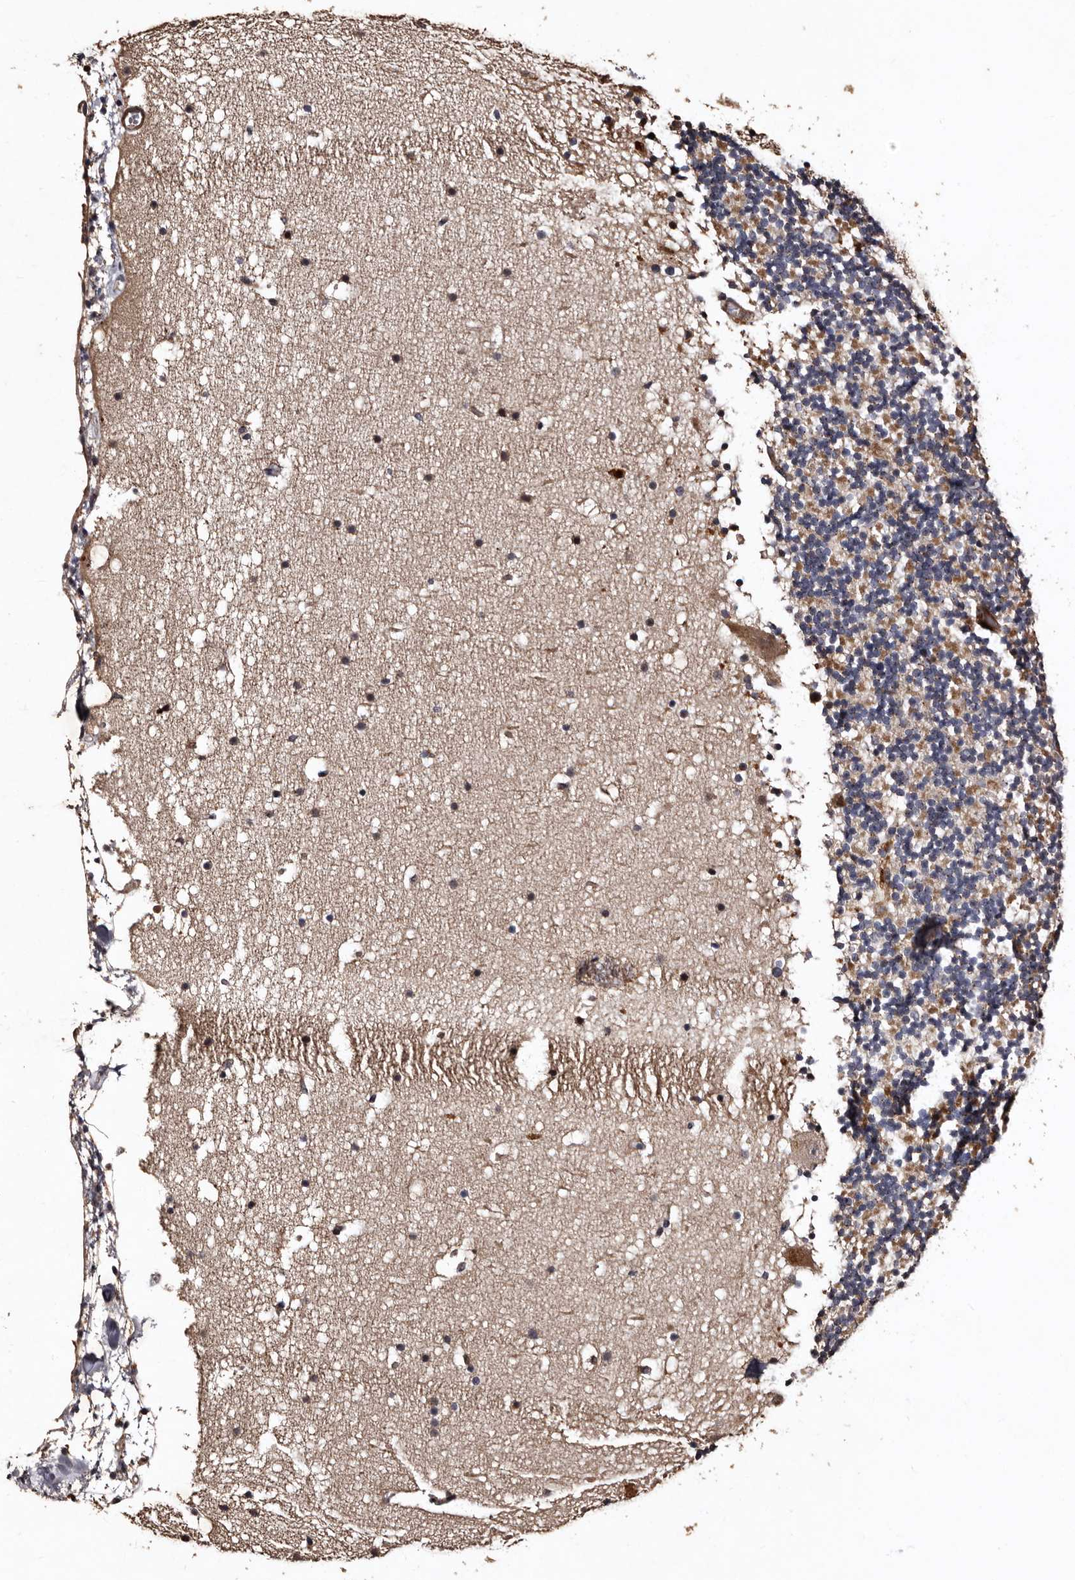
{"staining": {"intensity": "negative", "quantity": "none", "location": "none"}, "tissue": "cerebellum", "cell_type": "Cells in granular layer", "image_type": "normal", "snomed": [{"axis": "morphology", "description": "Normal tissue, NOS"}, {"axis": "topography", "description": "Cerebellum"}], "caption": "The photomicrograph displays no significant positivity in cells in granular layer of cerebellum. (Brightfield microscopy of DAB IHC at high magnification).", "gene": "PRKD3", "patient": {"sex": "male", "age": 57}}